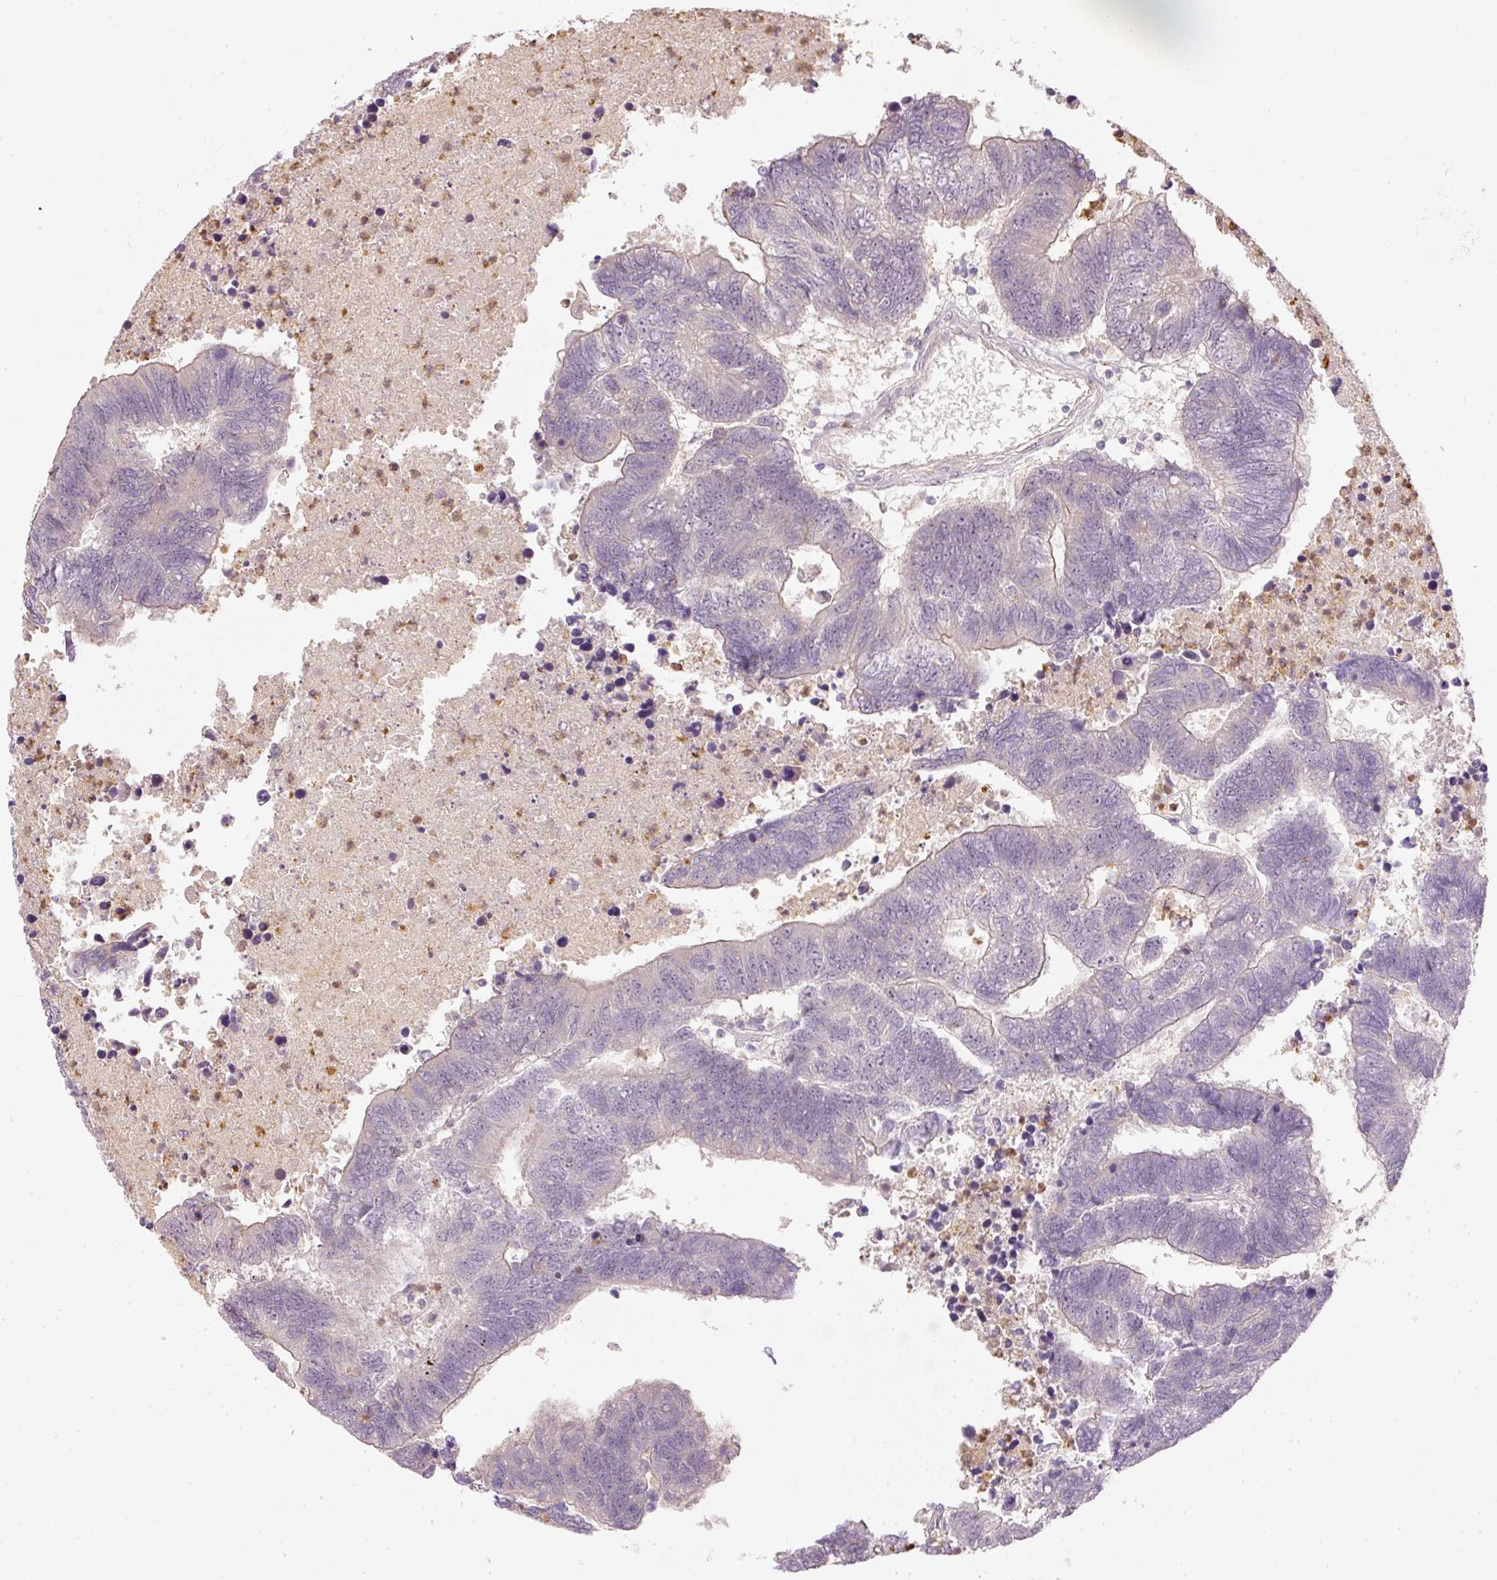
{"staining": {"intensity": "negative", "quantity": "none", "location": "none"}, "tissue": "colorectal cancer", "cell_type": "Tumor cells", "image_type": "cancer", "snomed": [{"axis": "morphology", "description": "Adenocarcinoma, NOS"}, {"axis": "topography", "description": "Colon"}], "caption": "Tumor cells are negative for brown protein staining in adenocarcinoma (colorectal).", "gene": "CTTNBP2", "patient": {"sex": "female", "age": 48}}